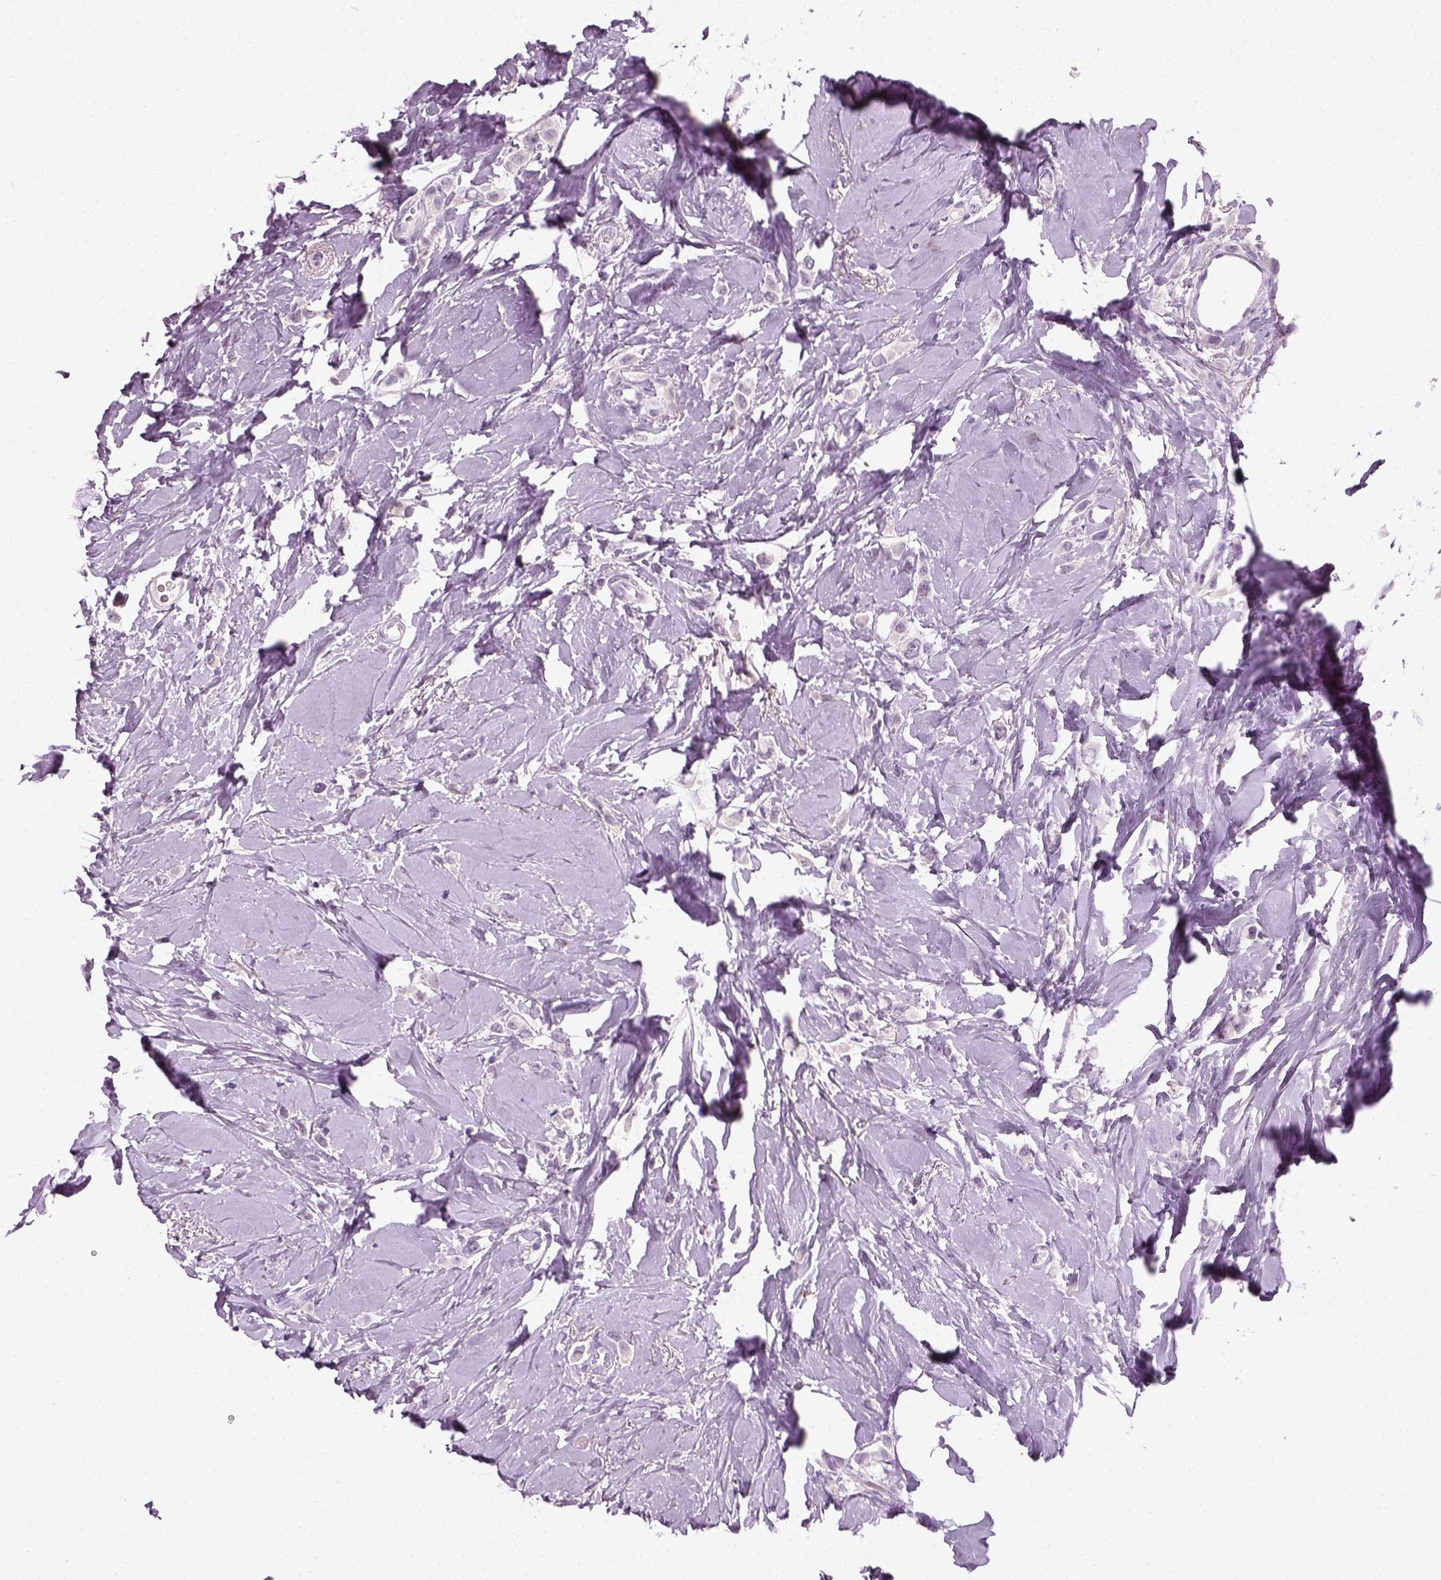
{"staining": {"intensity": "negative", "quantity": "none", "location": "none"}, "tissue": "breast cancer", "cell_type": "Tumor cells", "image_type": "cancer", "snomed": [{"axis": "morphology", "description": "Lobular carcinoma"}, {"axis": "topography", "description": "Breast"}], "caption": "A micrograph of breast cancer stained for a protein reveals no brown staining in tumor cells.", "gene": "SPATA31E1", "patient": {"sex": "female", "age": 66}}